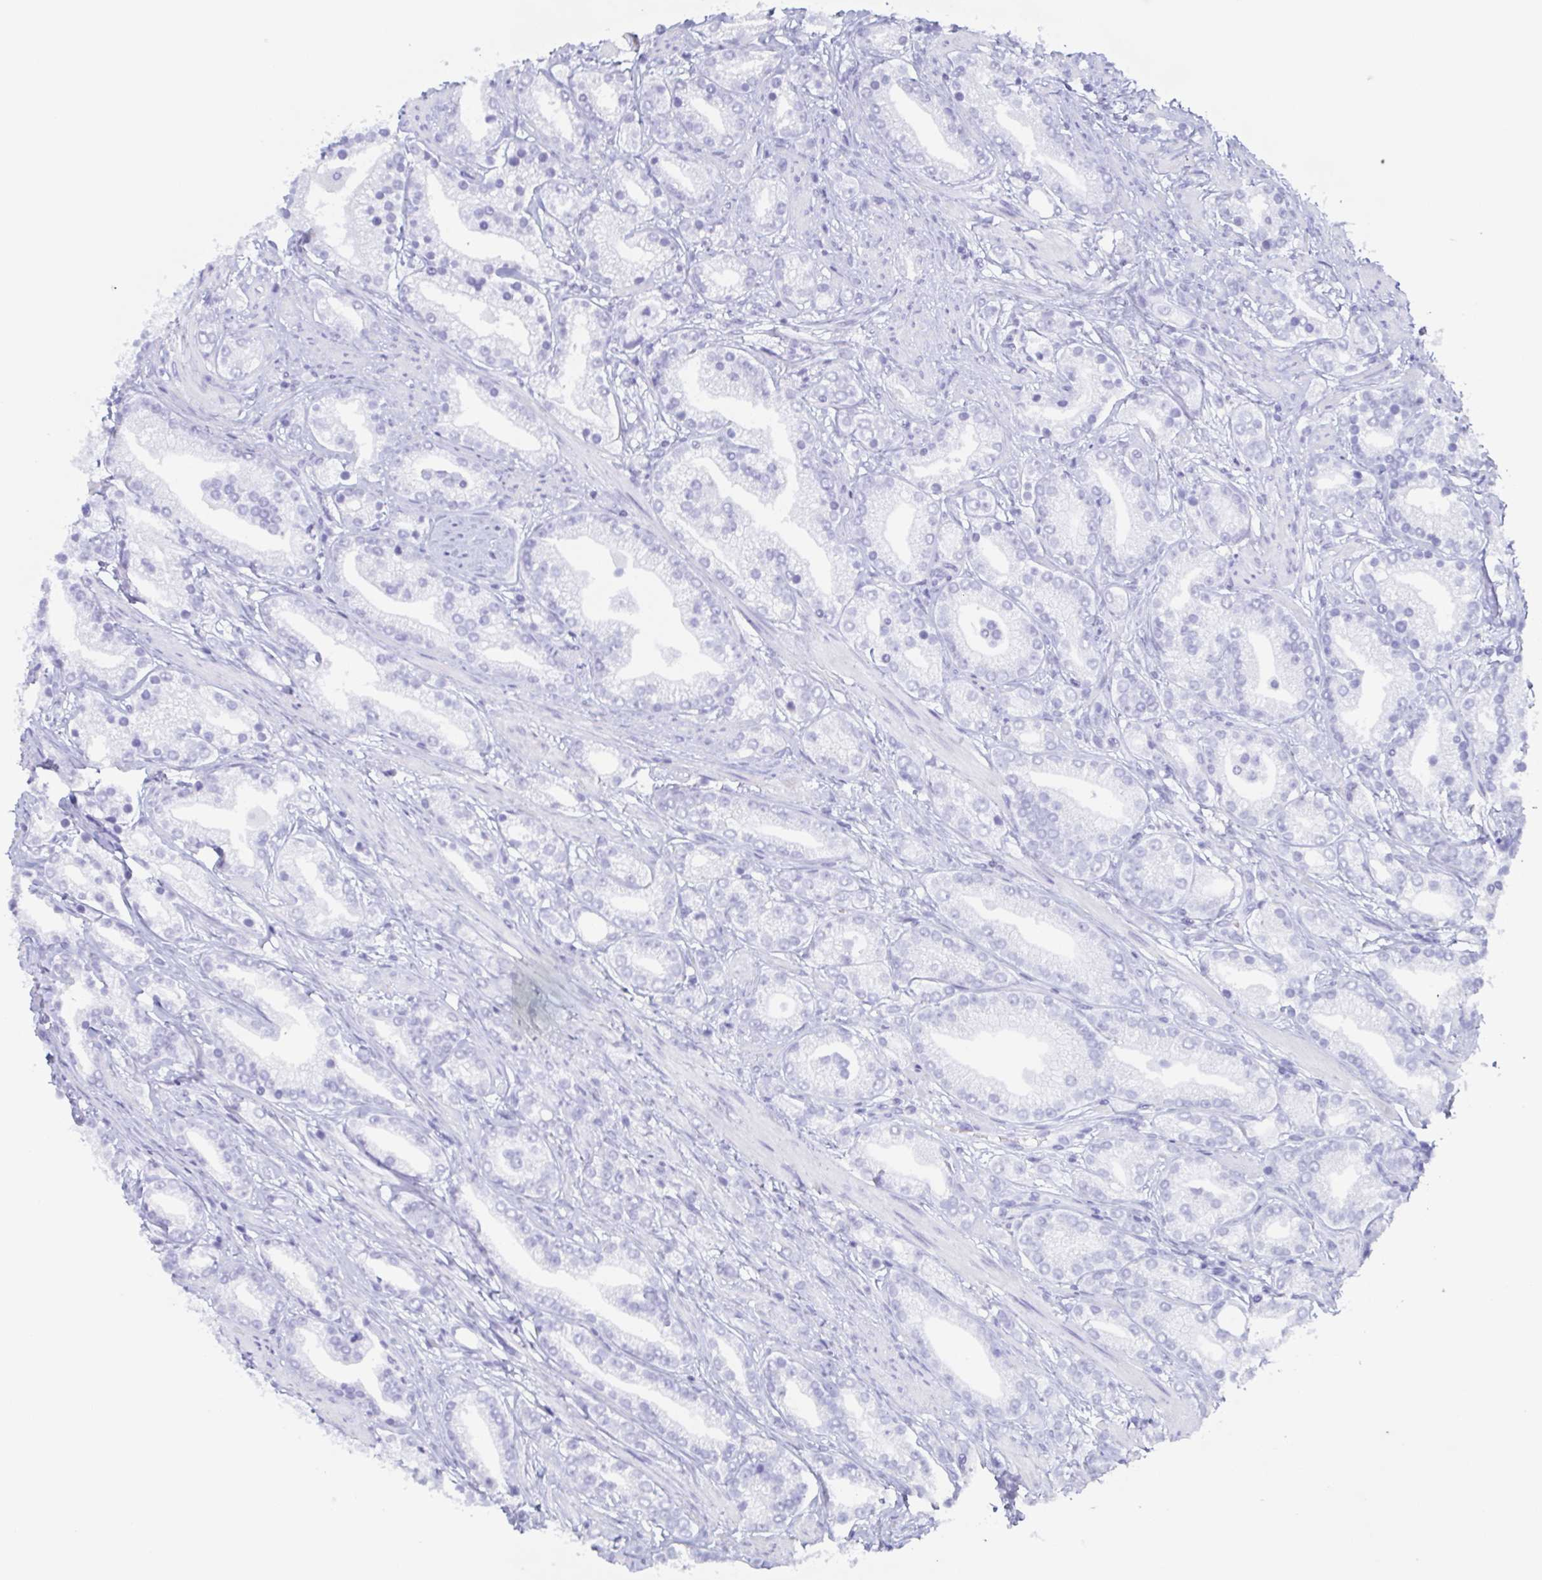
{"staining": {"intensity": "negative", "quantity": "none", "location": "none"}, "tissue": "prostate cancer", "cell_type": "Tumor cells", "image_type": "cancer", "snomed": [{"axis": "morphology", "description": "Adenocarcinoma, High grade"}, {"axis": "topography", "description": "Prostate"}], "caption": "Tumor cells show no significant protein positivity in adenocarcinoma (high-grade) (prostate). The staining is performed using DAB (3,3'-diaminobenzidine) brown chromogen with nuclei counter-stained in using hematoxylin.", "gene": "POU2F3", "patient": {"sex": "male", "age": 67}}